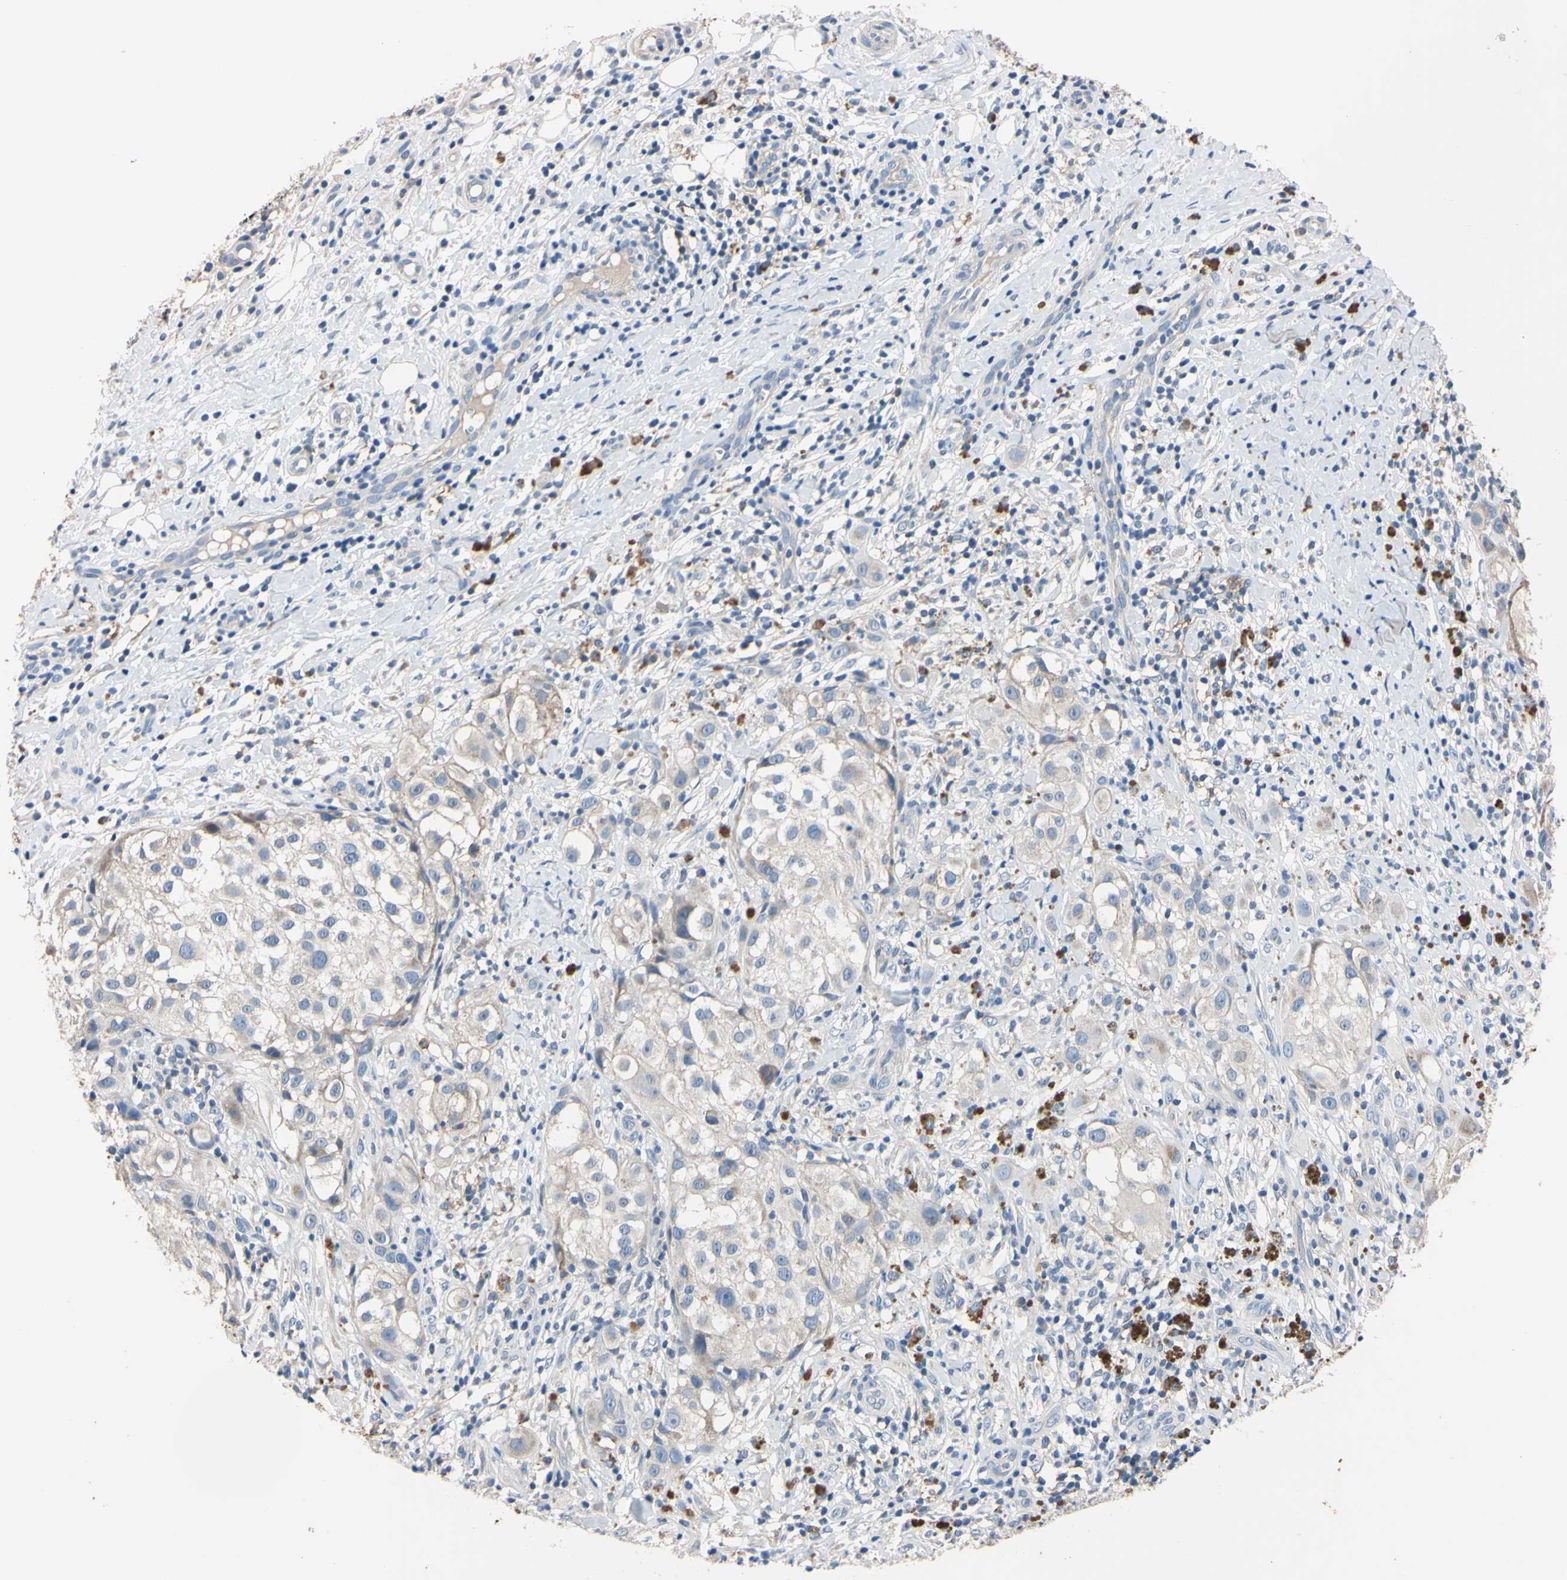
{"staining": {"intensity": "negative", "quantity": "none", "location": "none"}, "tissue": "melanoma", "cell_type": "Tumor cells", "image_type": "cancer", "snomed": [{"axis": "morphology", "description": "Necrosis, NOS"}, {"axis": "morphology", "description": "Malignant melanoma, NOS"}, {"axis": "topography", "description": "Skin"}], "caption": "Melanoma stained for a protein using immunohistochemistry (IHC) reveals no staining tumor cells.", "gene": "PNKD", "patient": {"sex": "female", "age": 87}}